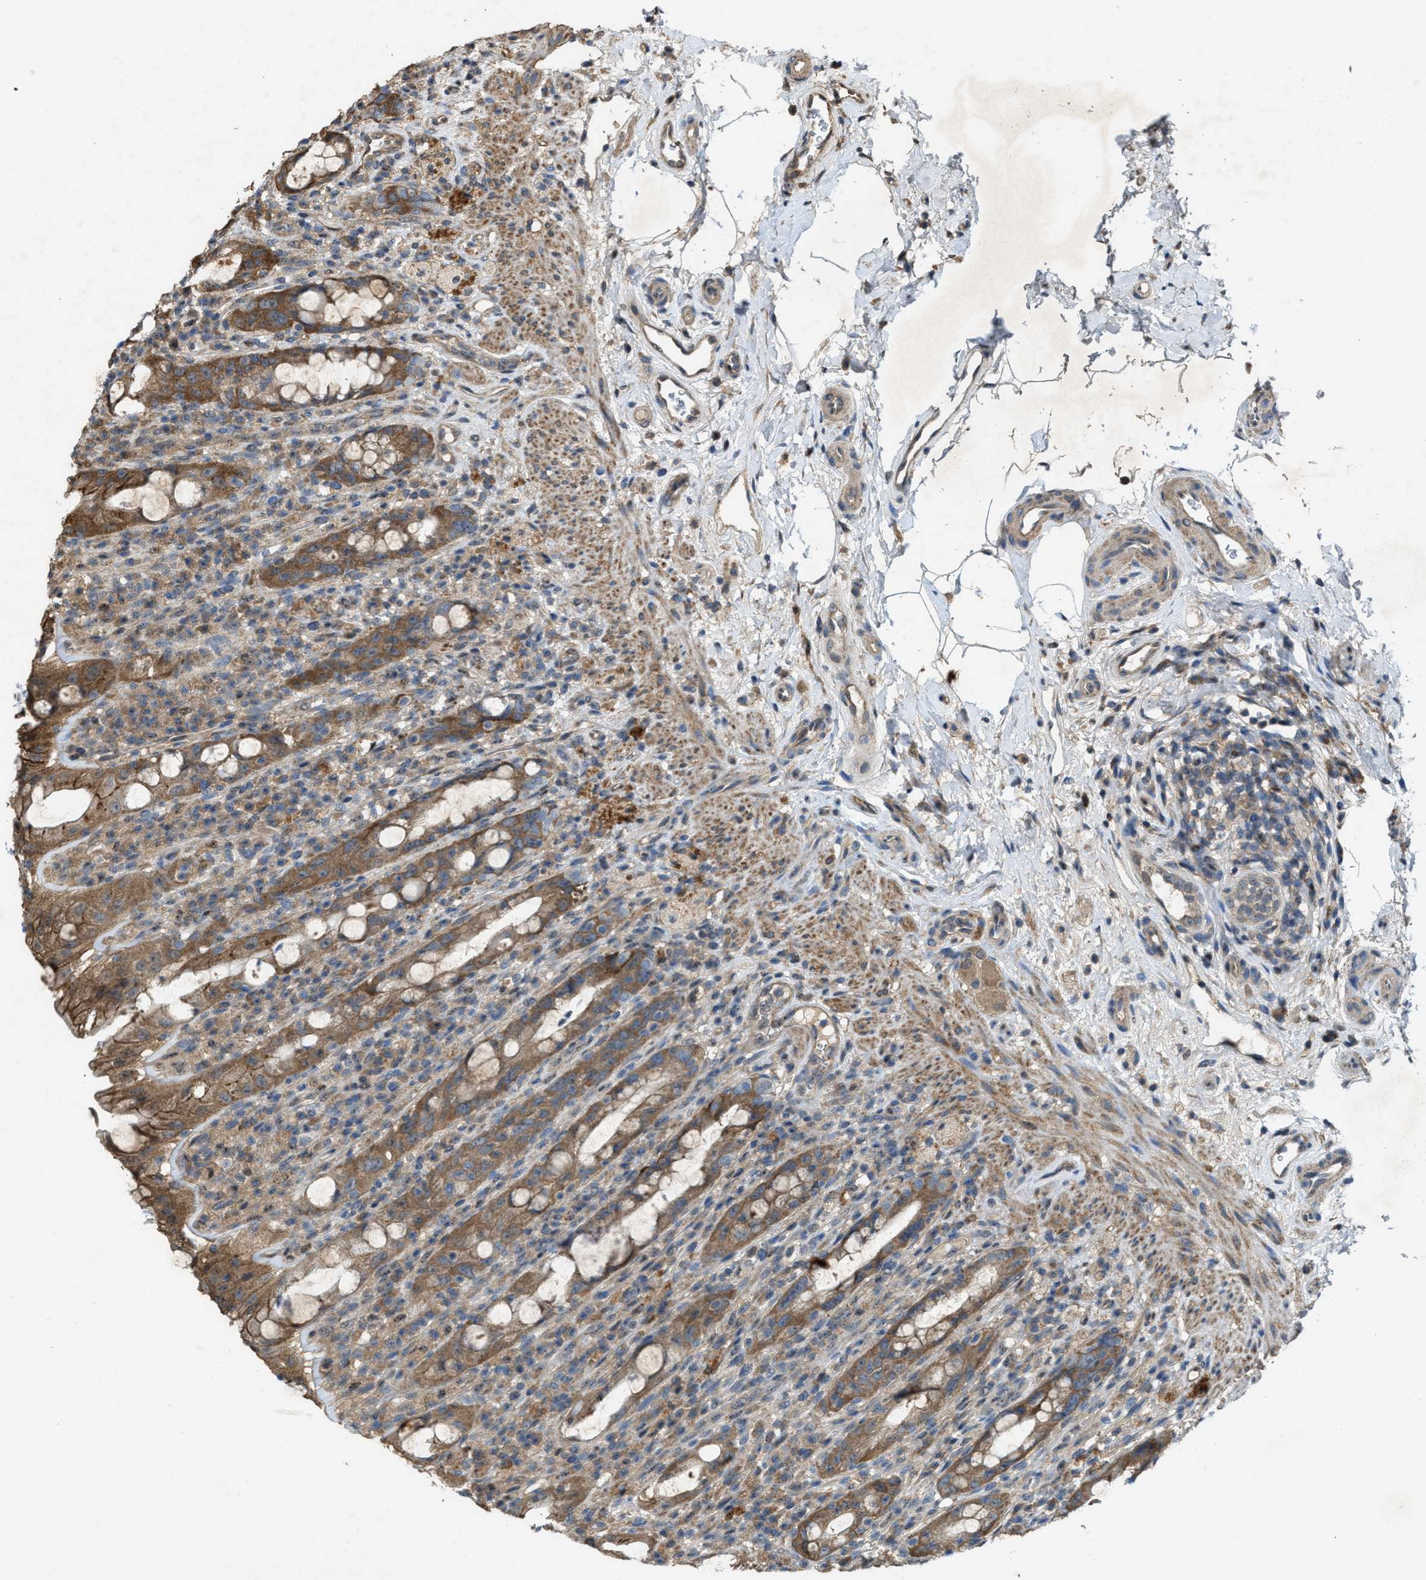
{"staining": {"intensity": "moderate", "quantity": ">75%", "location": "cytoplasmic/membranous"}, "tissue": "rectum", "cell_type": "Glandular cells", "image_type": "normal", "snomed": [{"axis": "morphology", "description": "Normal tissue, NOS"}, {"axis": "topography", "description": "Rectum"}], "caption": "Benign rectum displays moderate cytoplasmic/membranous positivity in about >75% of glandular cells Nuclei are stained in blue..", "gene": "PDP2", "patient": {"sex": "male", "age": 44}}